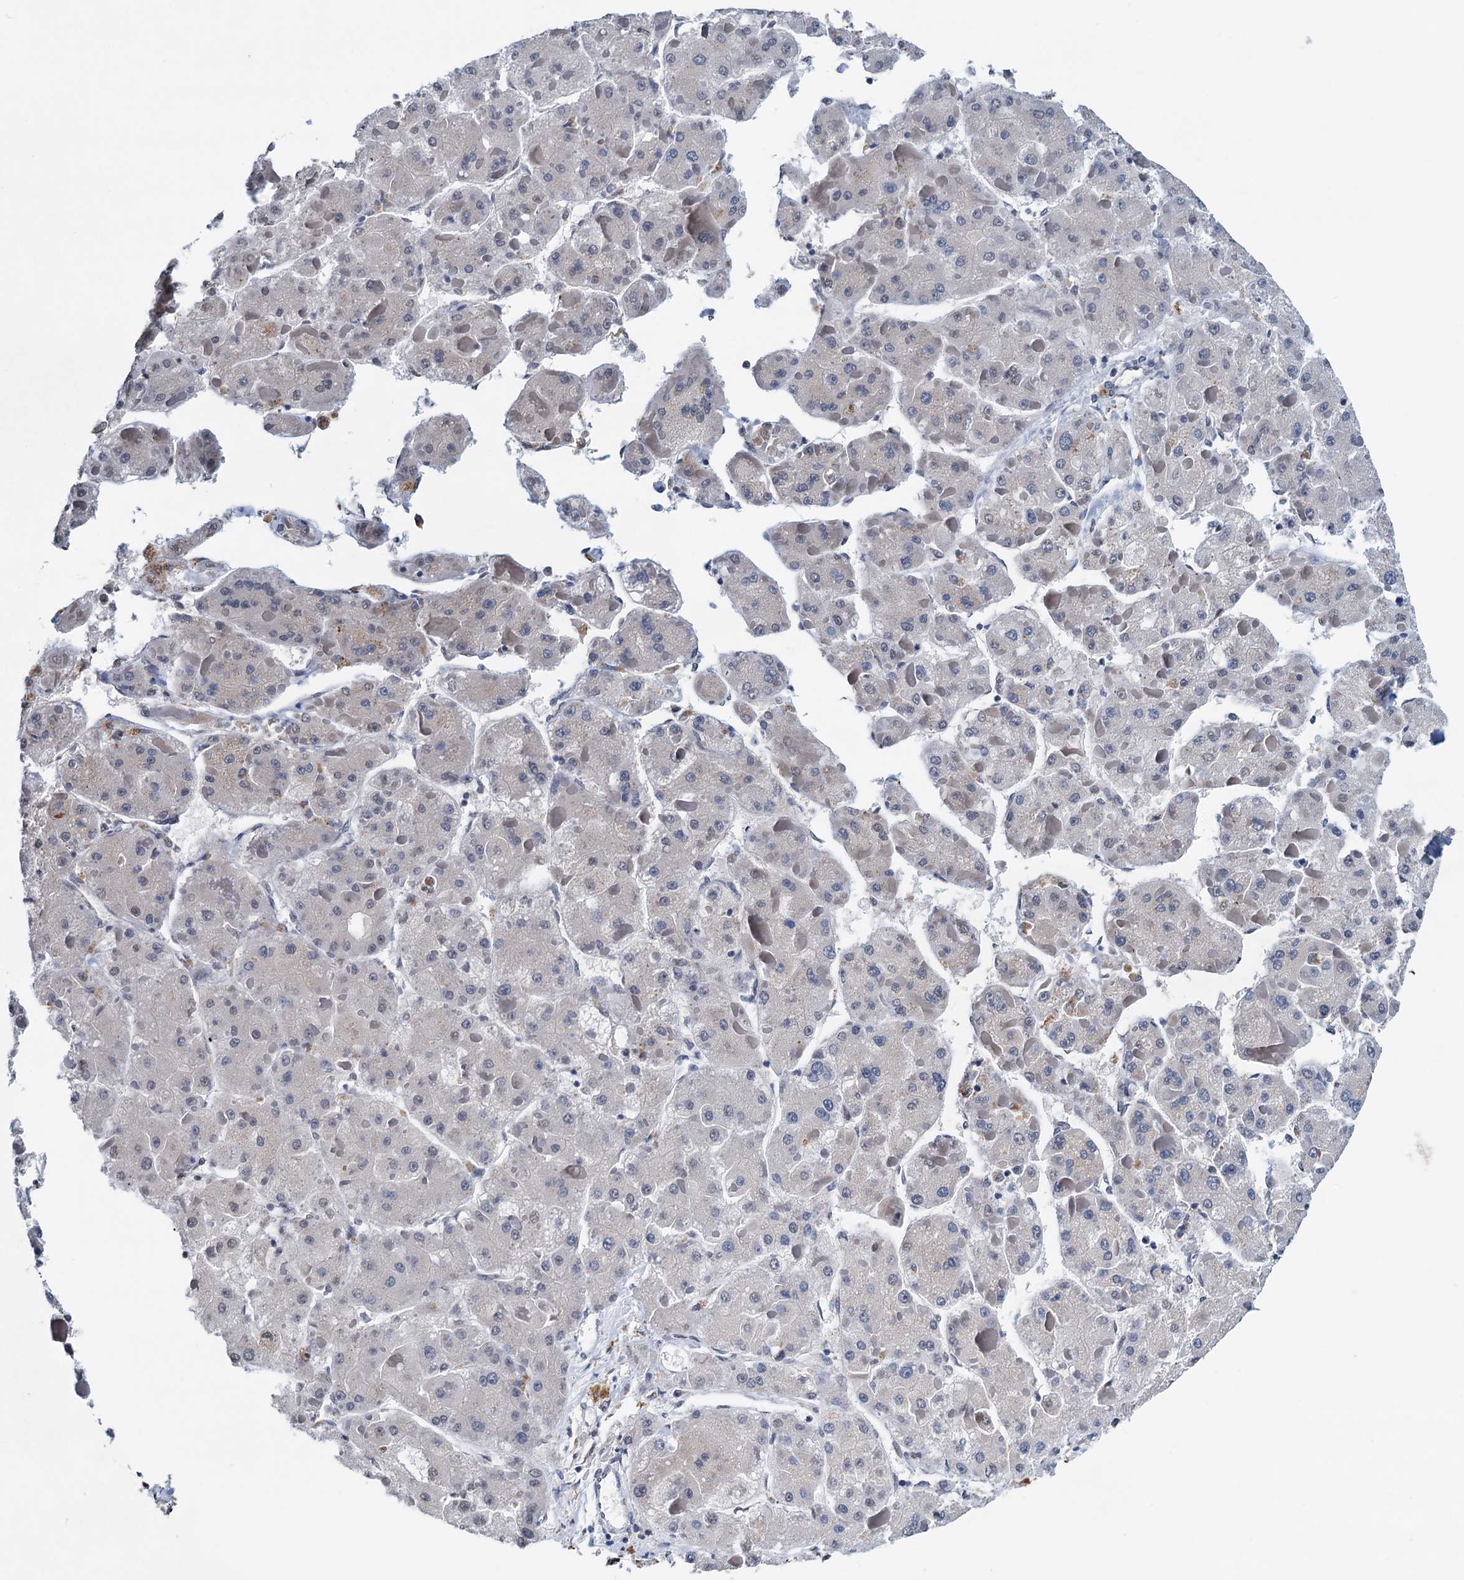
{"staining": {"intensity": "negative", "quantity": "none", "location": "none"}, "tissue": "liver cancer", "cell_type": "Tumor cells", "image_type": "cancer", "snomed": [{"axis": "morphology", "description": "Carcinoma, Hepatocellular, NOS"}, {"axis": "topography", "description": "Liver"}], "caption": "Human liver hepatocellular carcinoma stained for a protein using IHC exhibits no expression in tumor cells.", "gene": "SHLD1", "patient": {"sex": "female", "age": 73}}